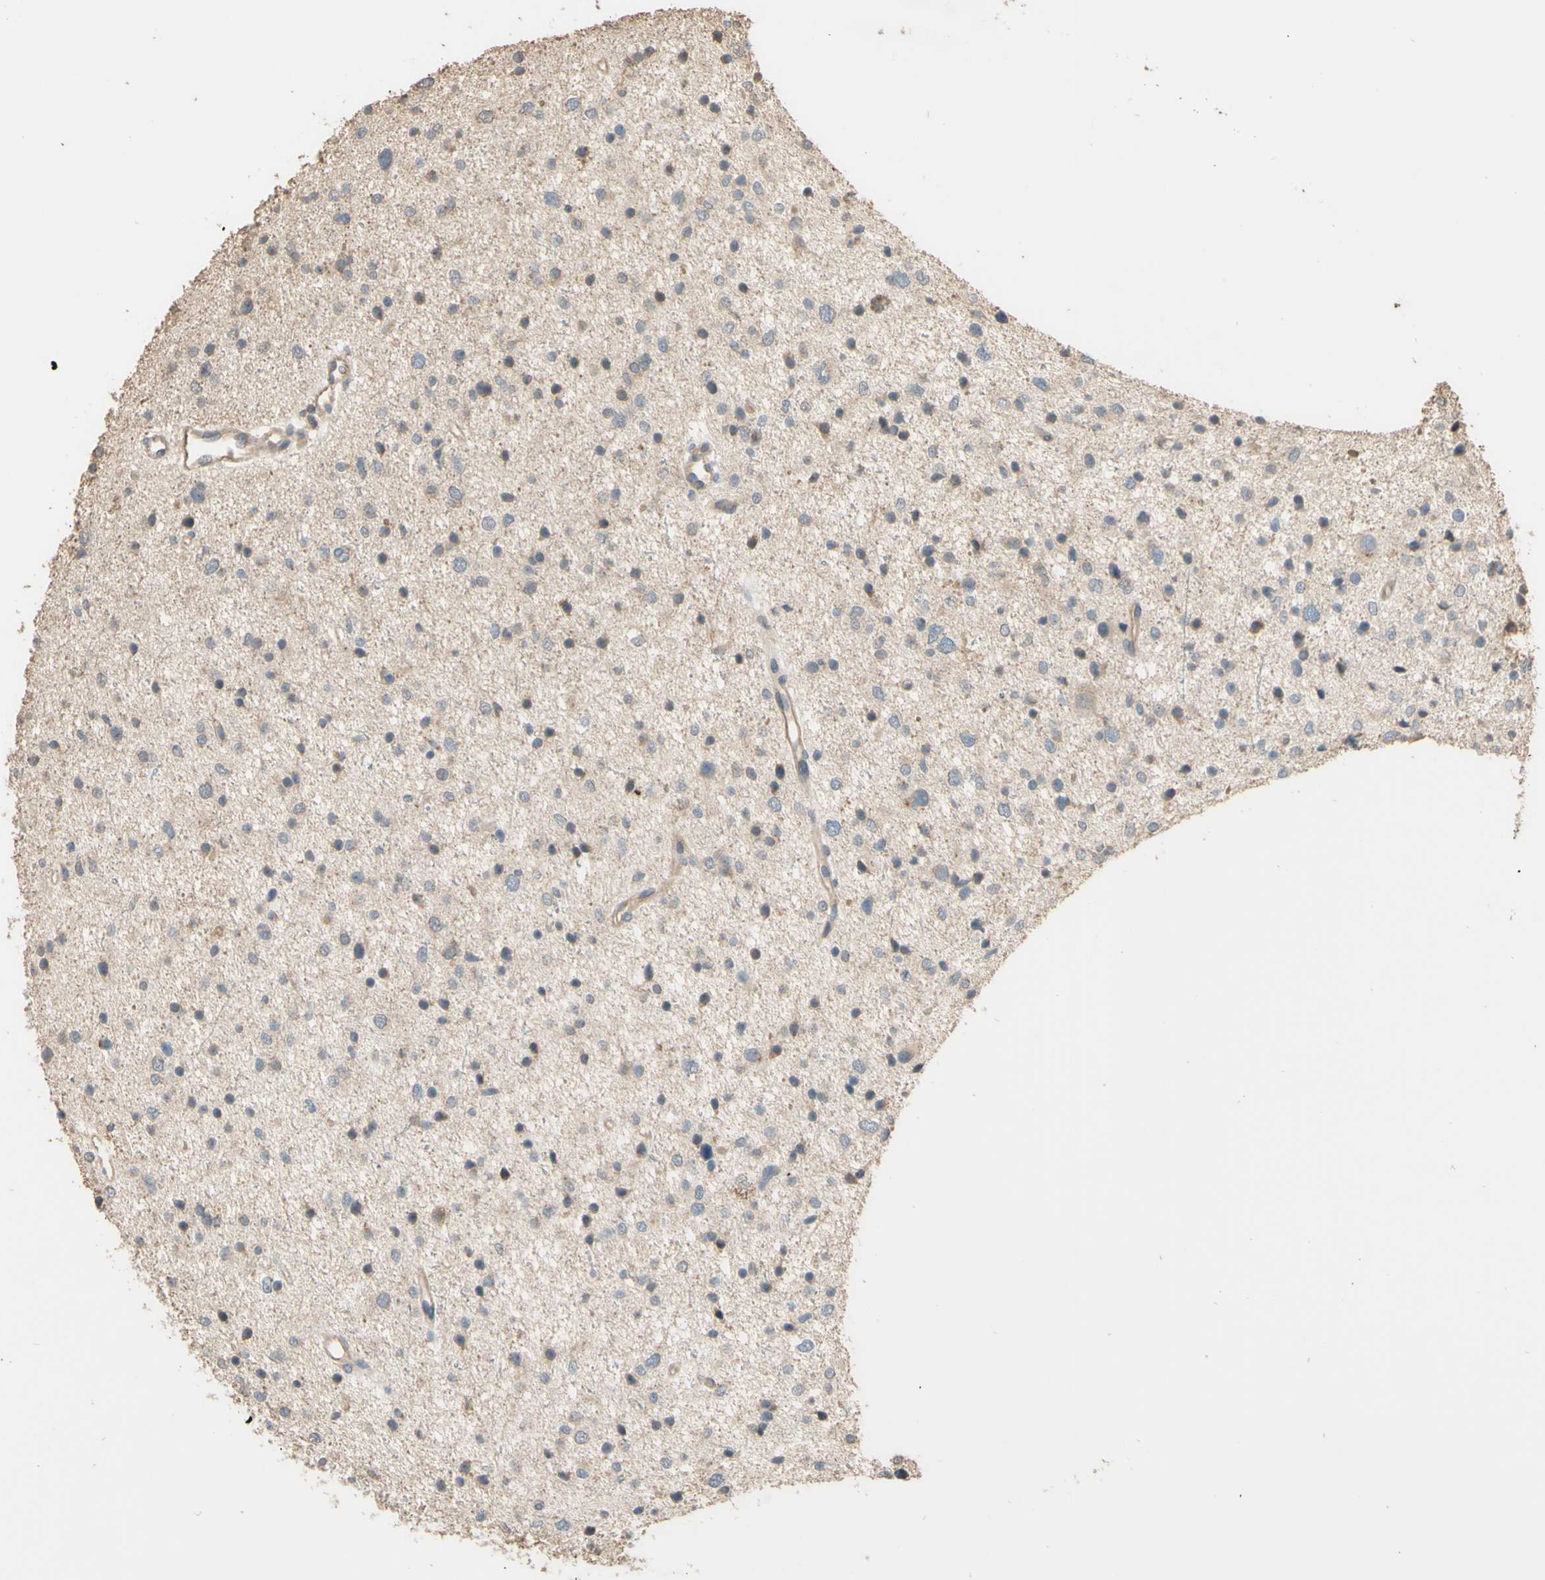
{"staining": {"intensity": "negative", "quantity": "none", "location": "none"}, "tissue": "glioma", "cell_type": "Tumor cells", "image_type": "cancer", "snomed": [{"axis": "morphology", "description": "Glioma, malignant, Low grade"}, {"axis": "topography", "description": "Brain"}], "caption": "This is a image of immunohistochemistry staining of low-grade glioma (malignant), which shows no expression in tumor cells.", "gene": "SMIM19", "patient": {"sex": "female", "age": 37}}